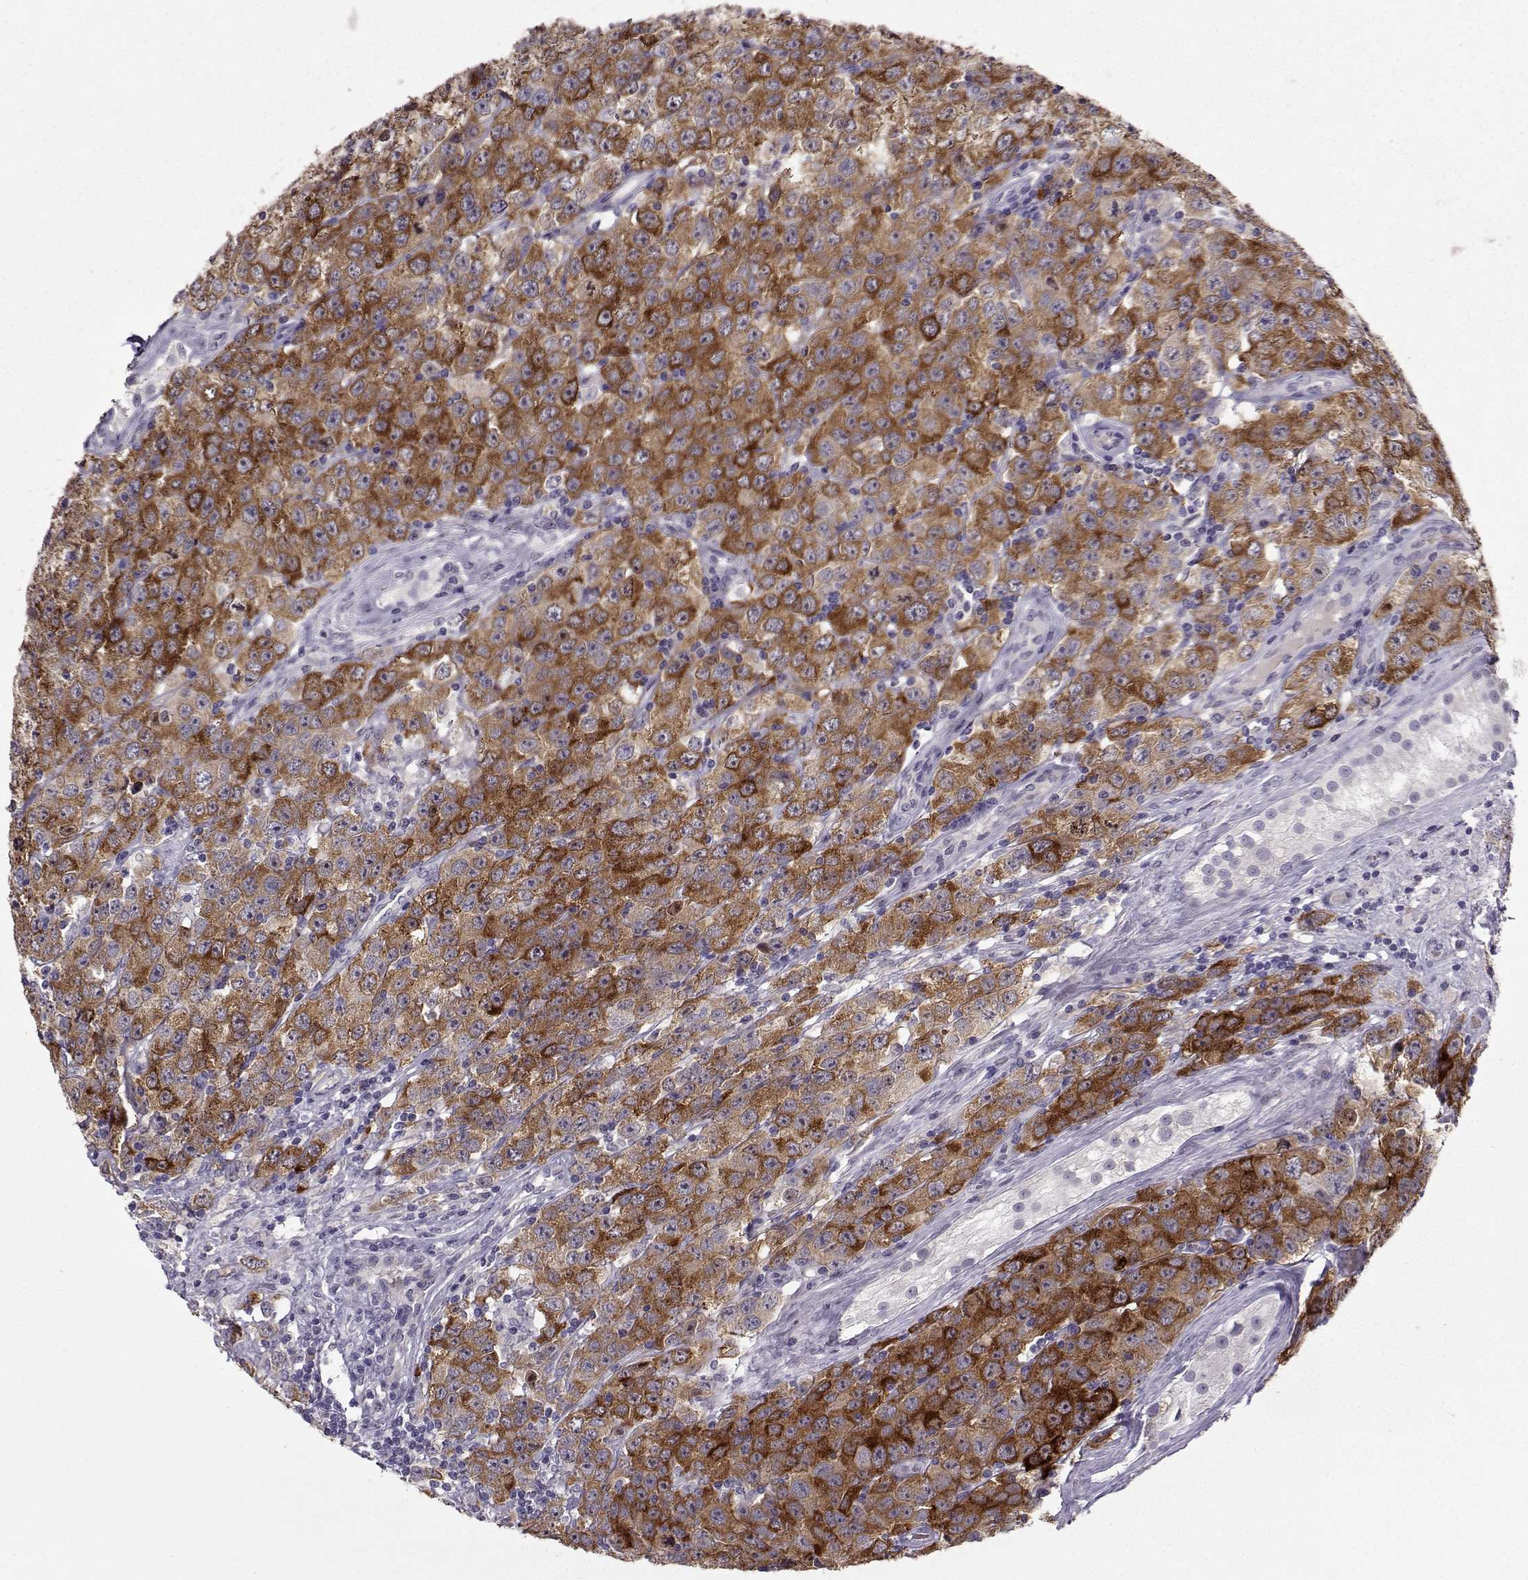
{"staining": {"intensity": "strong", "quantity": ">75%", "location": "cytoplasmic/membranous"}, "tissue": "testis cancer", "cell_type": "Tumor cells", "image_type": "cancer", "snomed": [{"axis": "morphology", "description": "Seminoma, NOS"}, {"axis": "topography", "description": "Testis"}], "caption": "Tumor cells exhibit high levels of strong cytoplasmic/membranous expression in about >75% of cells in testis seminoma.", "gene": "LIN28A", "patient": {"sex": "male", "age": 52}}